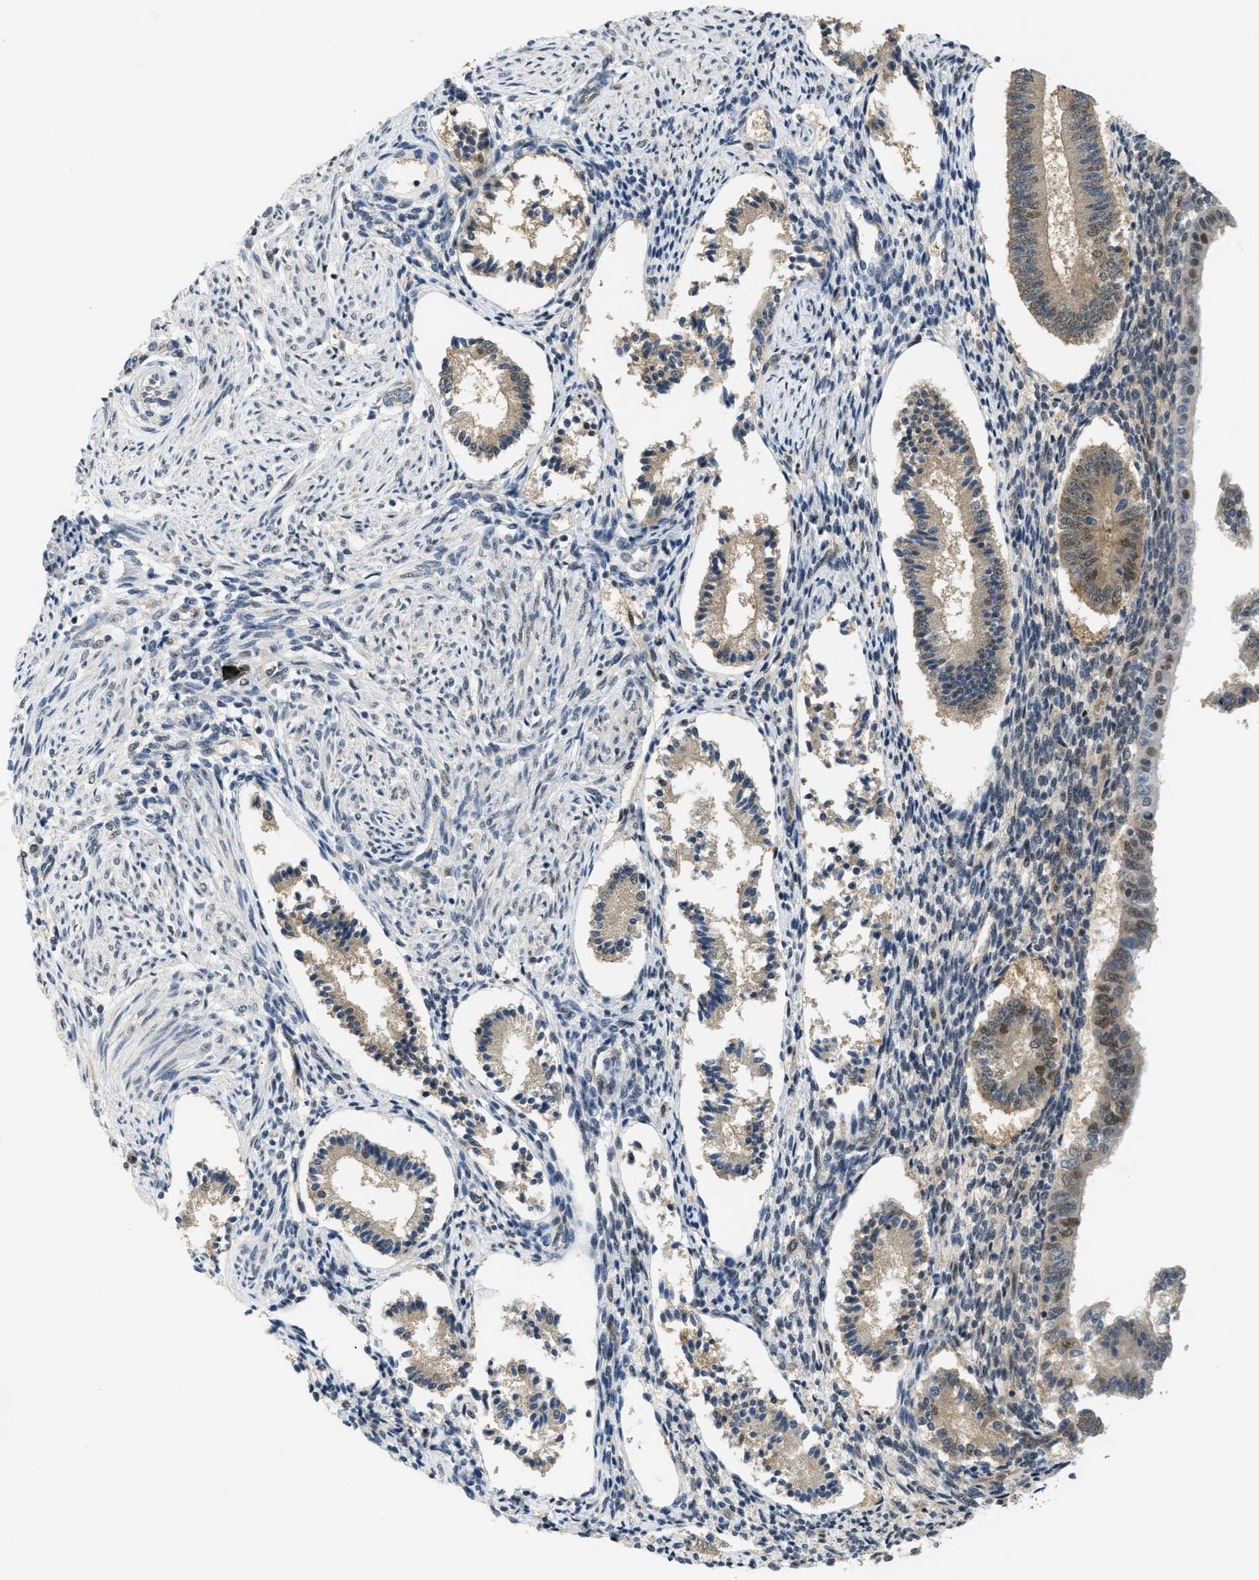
{"staining": {"intensity": "moderate", "quantity": "25%-75%", "location": "cytoplasmic/membranous,nuclear"}, "tissue": "endometrium", "cell_type": "Cells in endometrial stroma", "image_type": "normal", "snomed": [{"axis": "morphology", "description": "Normal tissue, NOS"}, {"axis": "topography", "description": "Endometrium"}], "caption": "Cells in endometrial stroma demonstrate medium levels of moderate cytoplasmic/membranous,nuclear expression in approximately 25%-75% of cells in benign endometrium.", "gene": "PSMC5", "patient": {"sex": "female", "age": 42}}